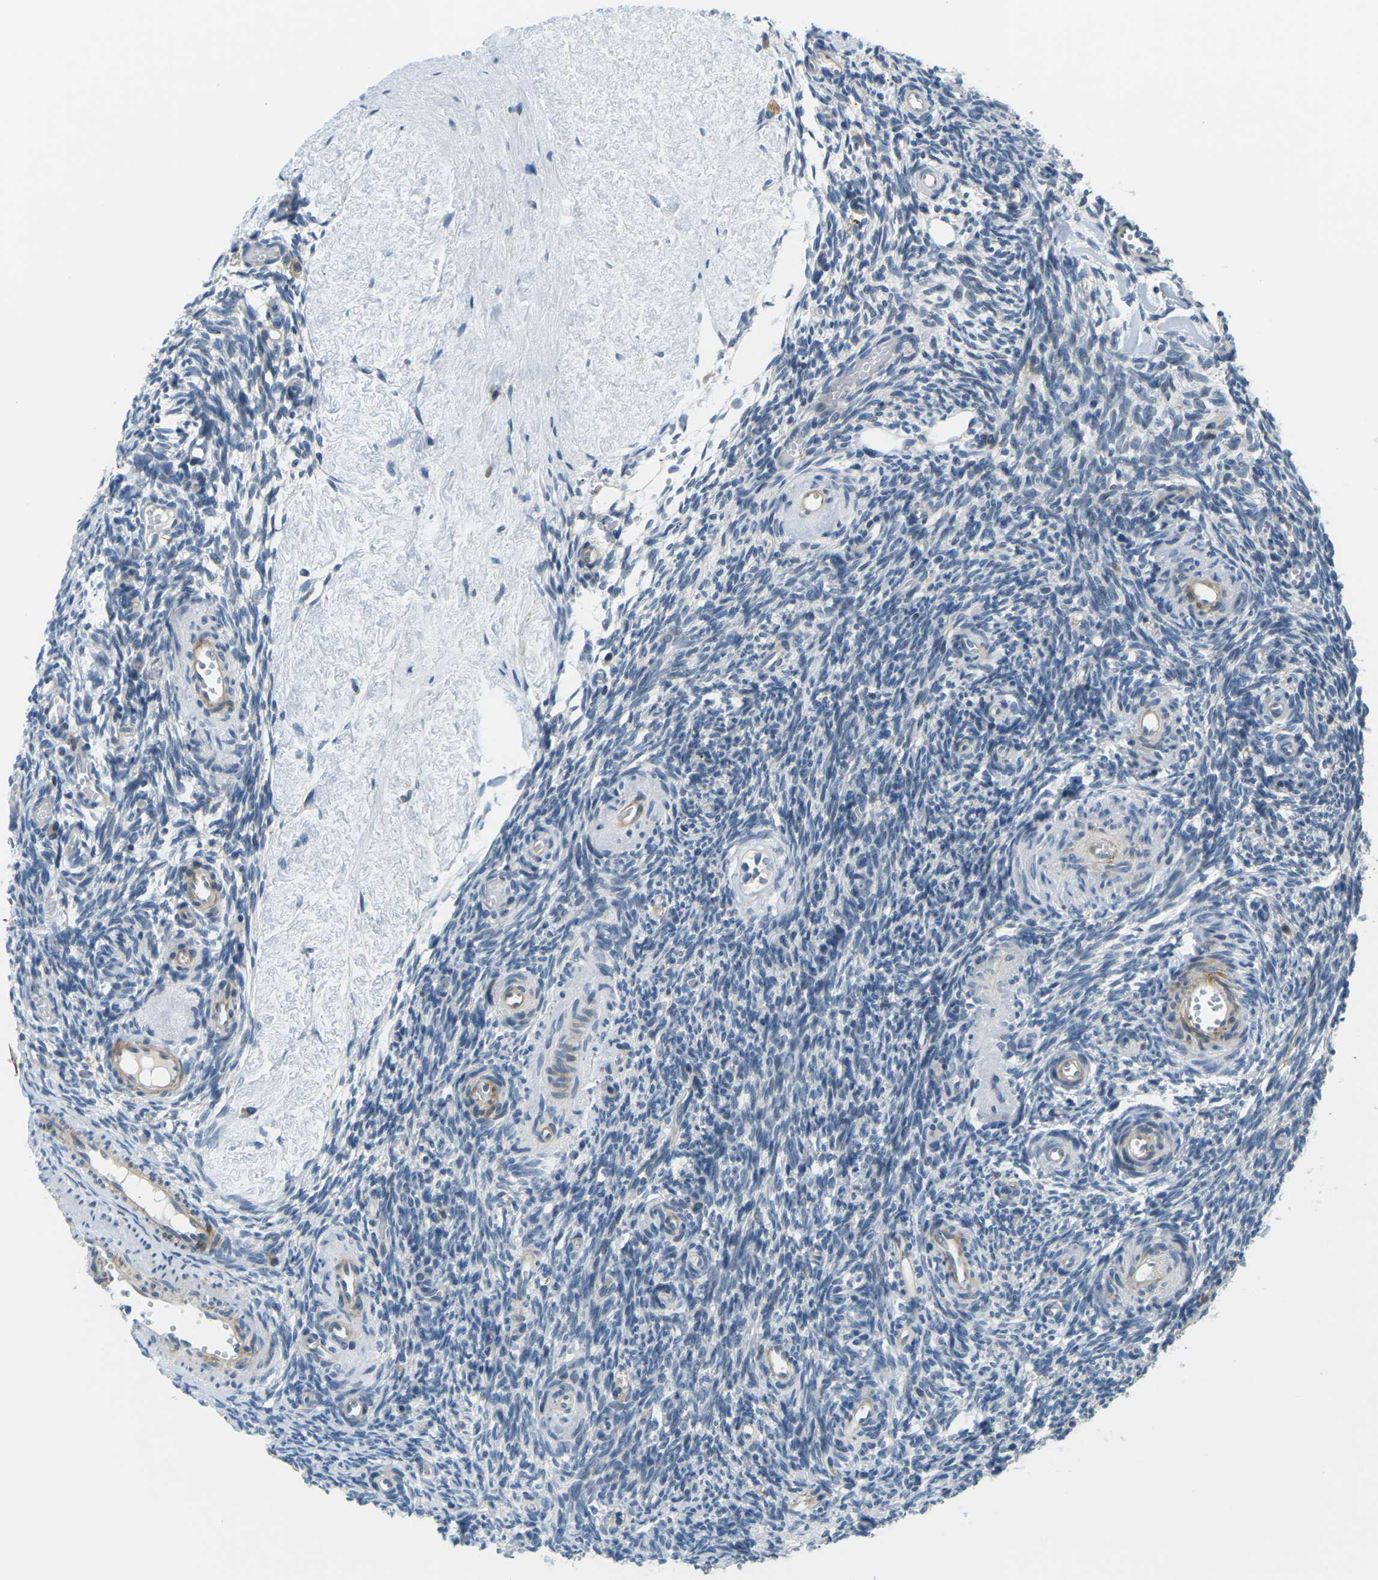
{"staining": {"intensity": "negative", "quantity": "none", "location": "none"}, "tissue": "ovary", "cell_type": "Ovarian stroma cells", "image_type": "normal", "snomed": [{"axis": "morphology", "description": "Normal tissue, NOS"}, {"axis": "topography", "description": "Ovary"}], "caption": "Ovarian stroma cells show no significant protein positivity in normal ovary. The staining is performed using DAB (3,3'-diaminobenzidine) brown chromogen with nuclei counter-stained in using hematoxylin.", "gene": "SLC13A3", "patient": {"sex": "female", "age": 35}}